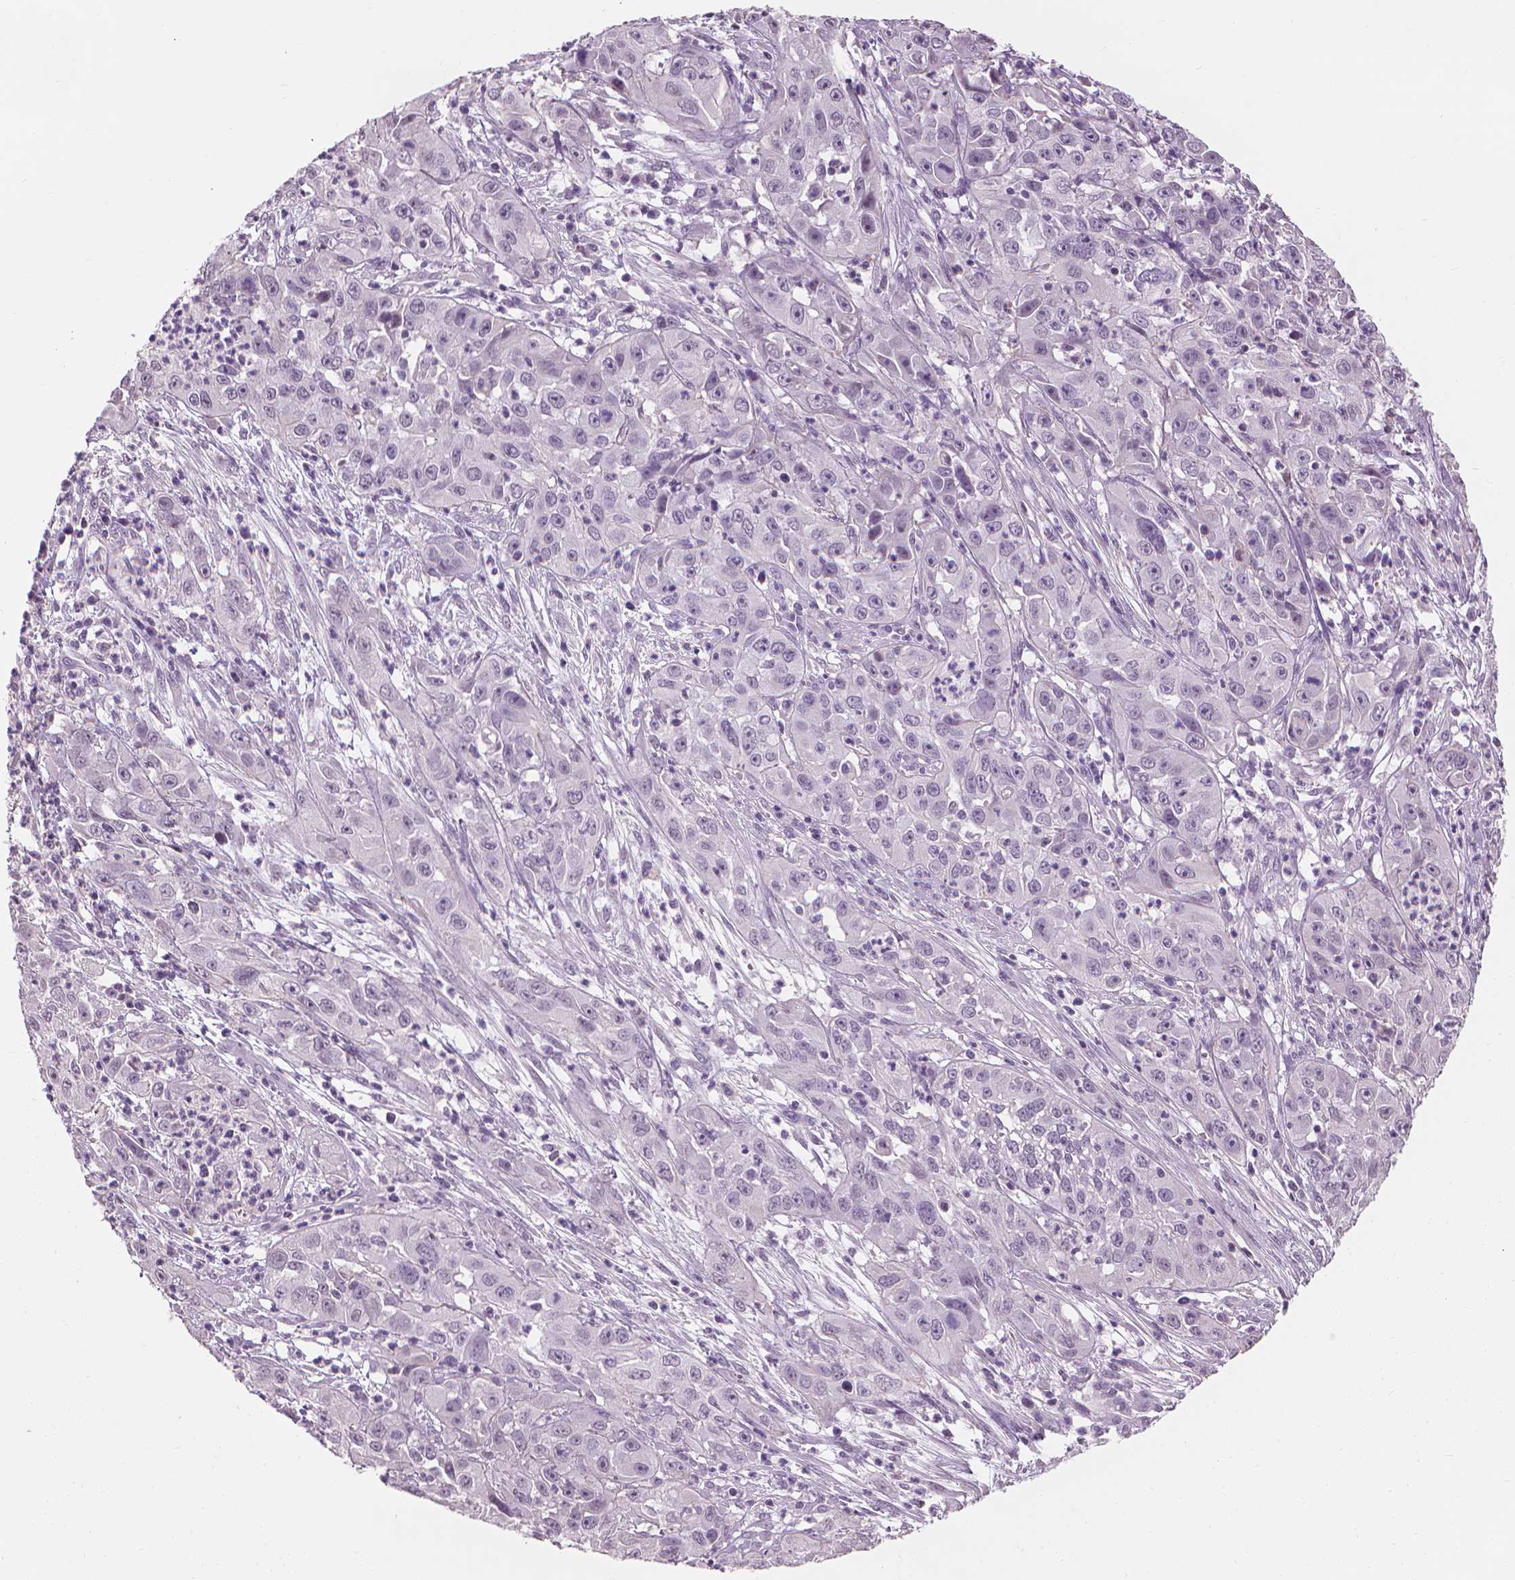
{"staining": {"intensity": "negative", "quantity": "none", "location": "none"}, "tissue": "cervical cancer", "cell_type": "Tumor cells", "image_type": "cancer", "snomed": [{"axis": "morphology", "description": "Squamous cell carcinoma, NOS"}, {"axis": "topography", "description": "Cervix"}], "caption": "Protein analysis of cervical cancer (squamous cell carcinoma) displays no significant positivity in tumor cells.", "gene": "SAXO2", "patient": {"sex": "female", "age": 32}}